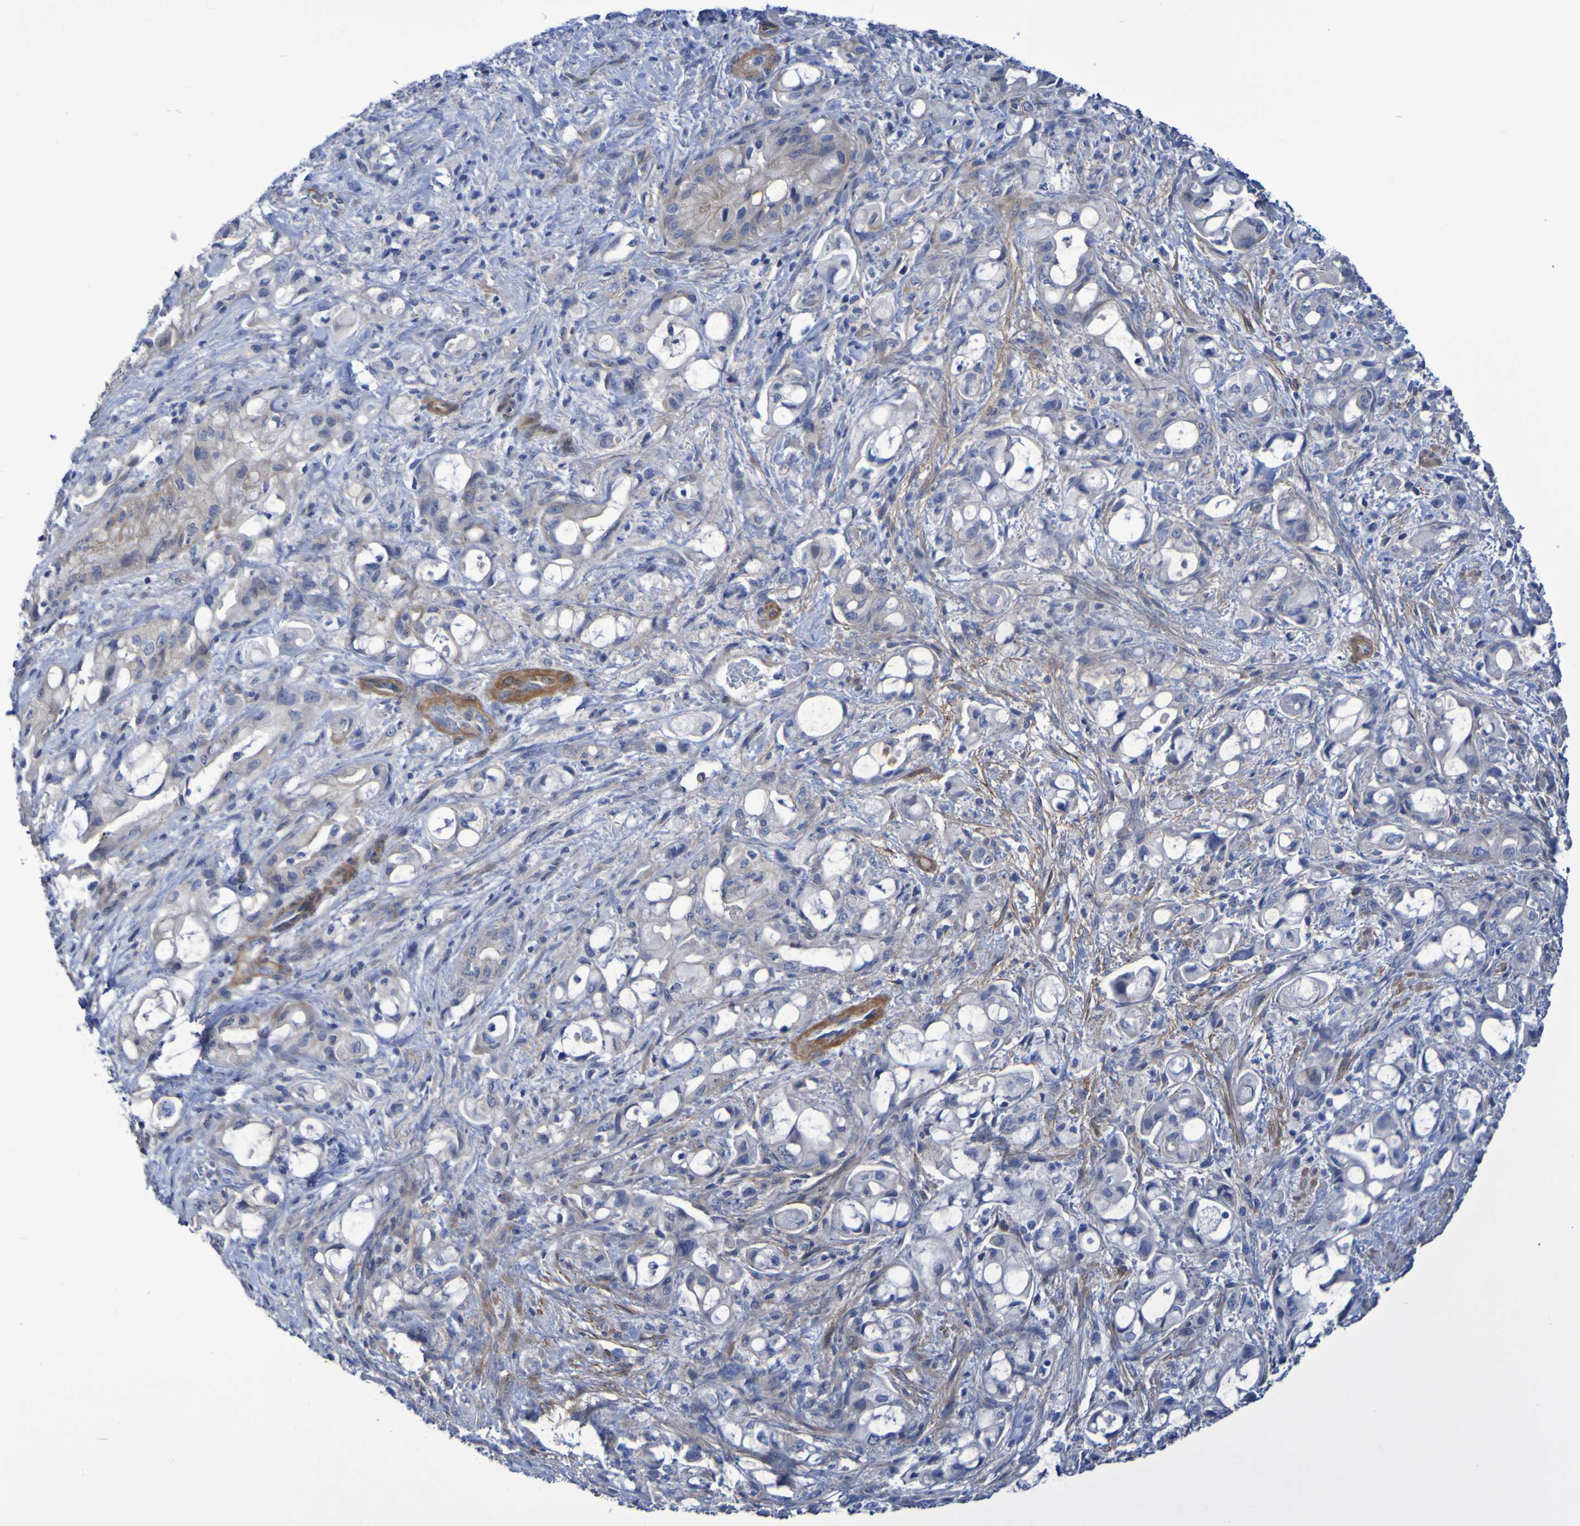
{"staining": {"intensity": "weak", "quantity": "<25%", "location": "cytoplasmic/membranous"}, "tissue": "pancreatic cancer", "cell_type": "Tumor cells", "image_type": "cancer", "snomed": [{"axis": "morphology", "description": "Adenocarcinoma, NOS"}, {"axis": "topography", "description": "Pancreas"}], "caption": "Tumor cells are negative for brown protein staining in adenocarcinoma (pancreatic).", "gene": "LPP", "patient": {"sex": "male", "age": 79}}